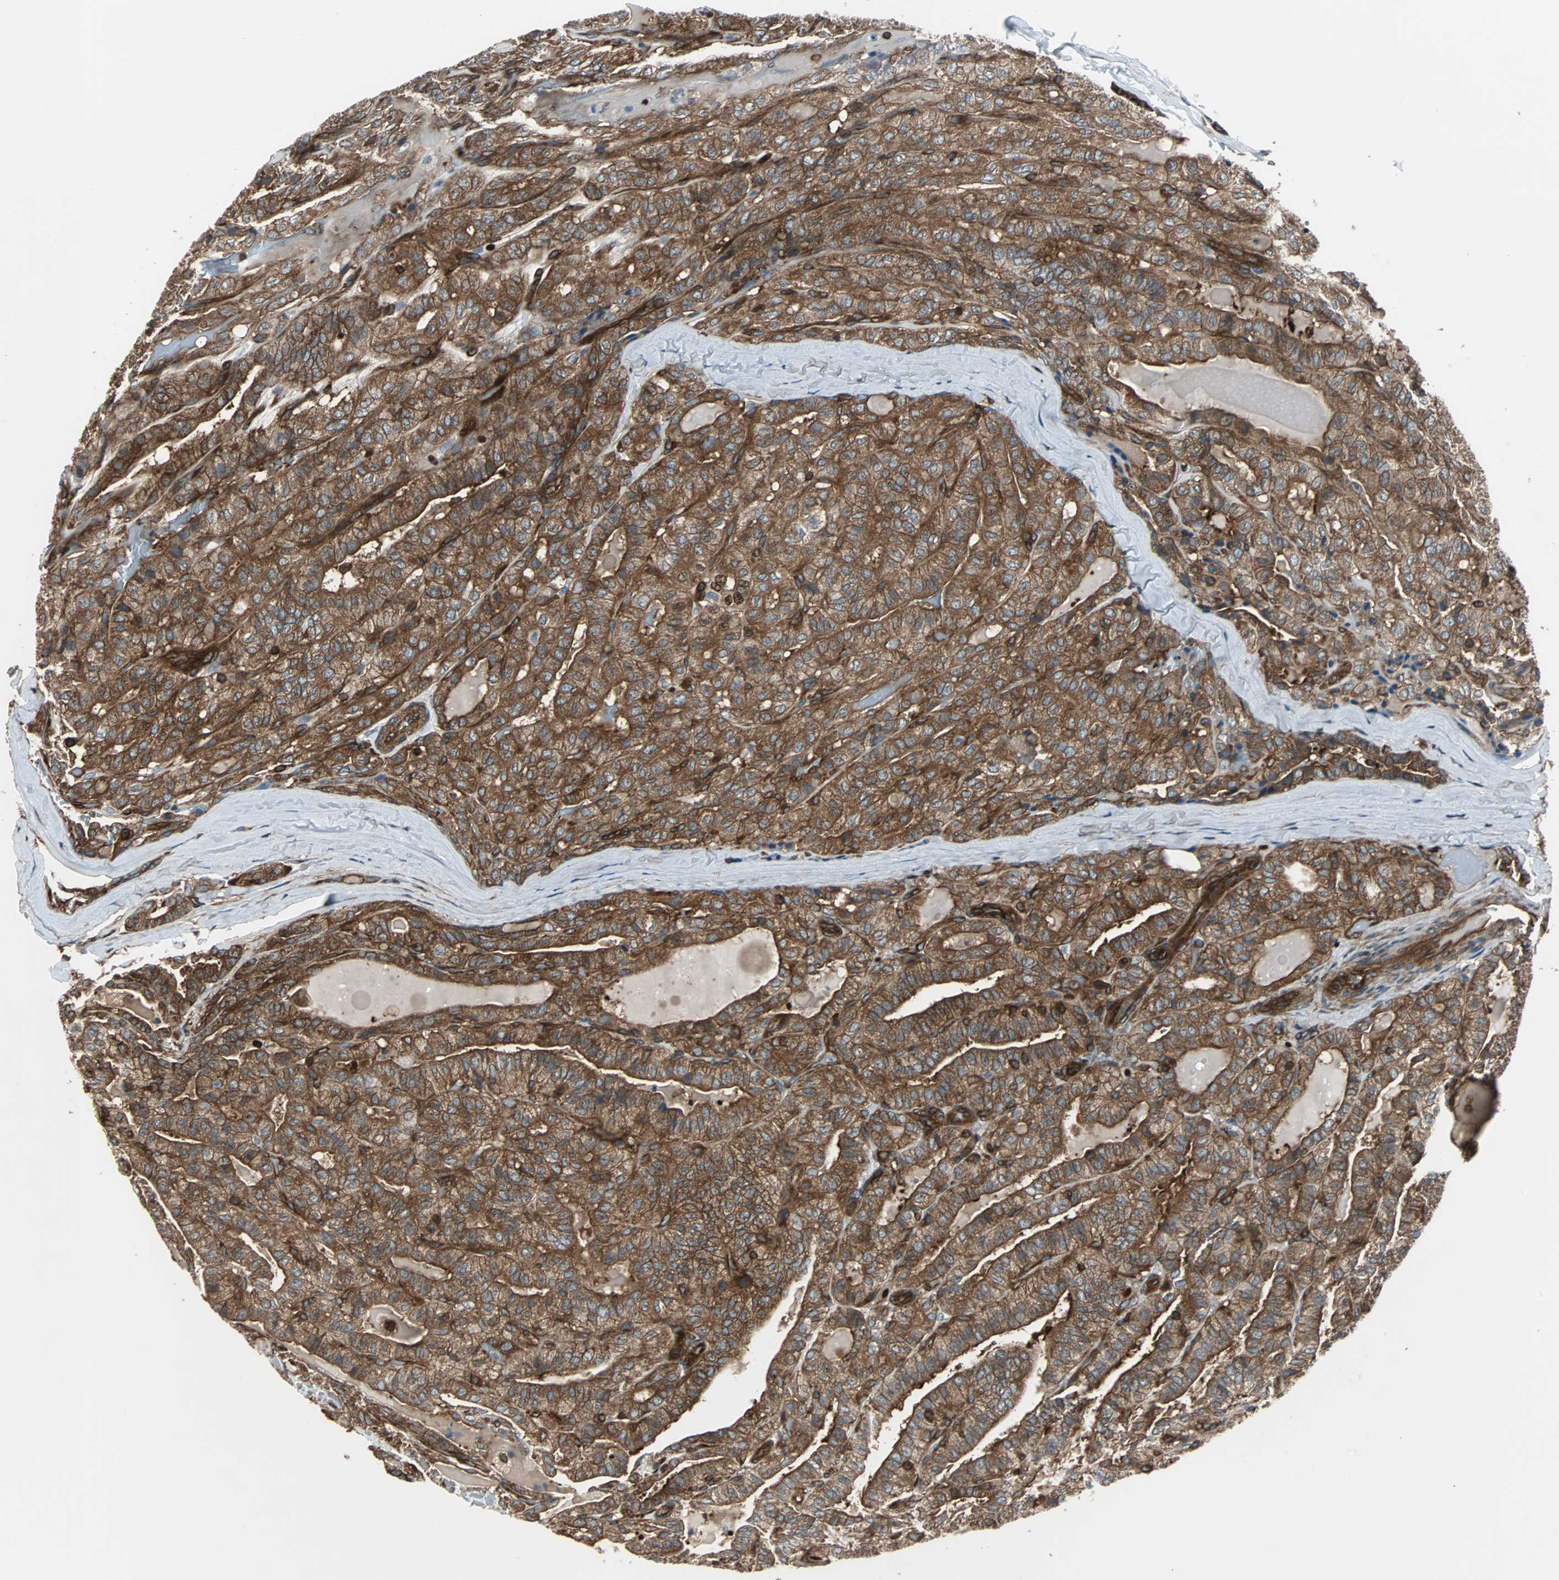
{"staining": {"intensity": "strong", "quantity": ">75%", "location": "cytoplasmic/membranous"}, "tissue": "thyroid cancer", "cell_type": "Tumor cells", "image_type": "cancer", "snomed": [{"axis": "morphology", "description": "Papillary adenocarcinoma, NOS"}, {"axis": "topography", "description": "Thyroid gland"}], "caption": "This is a micrograph of immunohistochemistry staining of thyroid cancer (papillary adenocarcinoma), which shows strong staining in the cytoplasmic/membranous of tumor cells.", "gene": "RELA", "patient": {"sex": "male", "age": 77}}